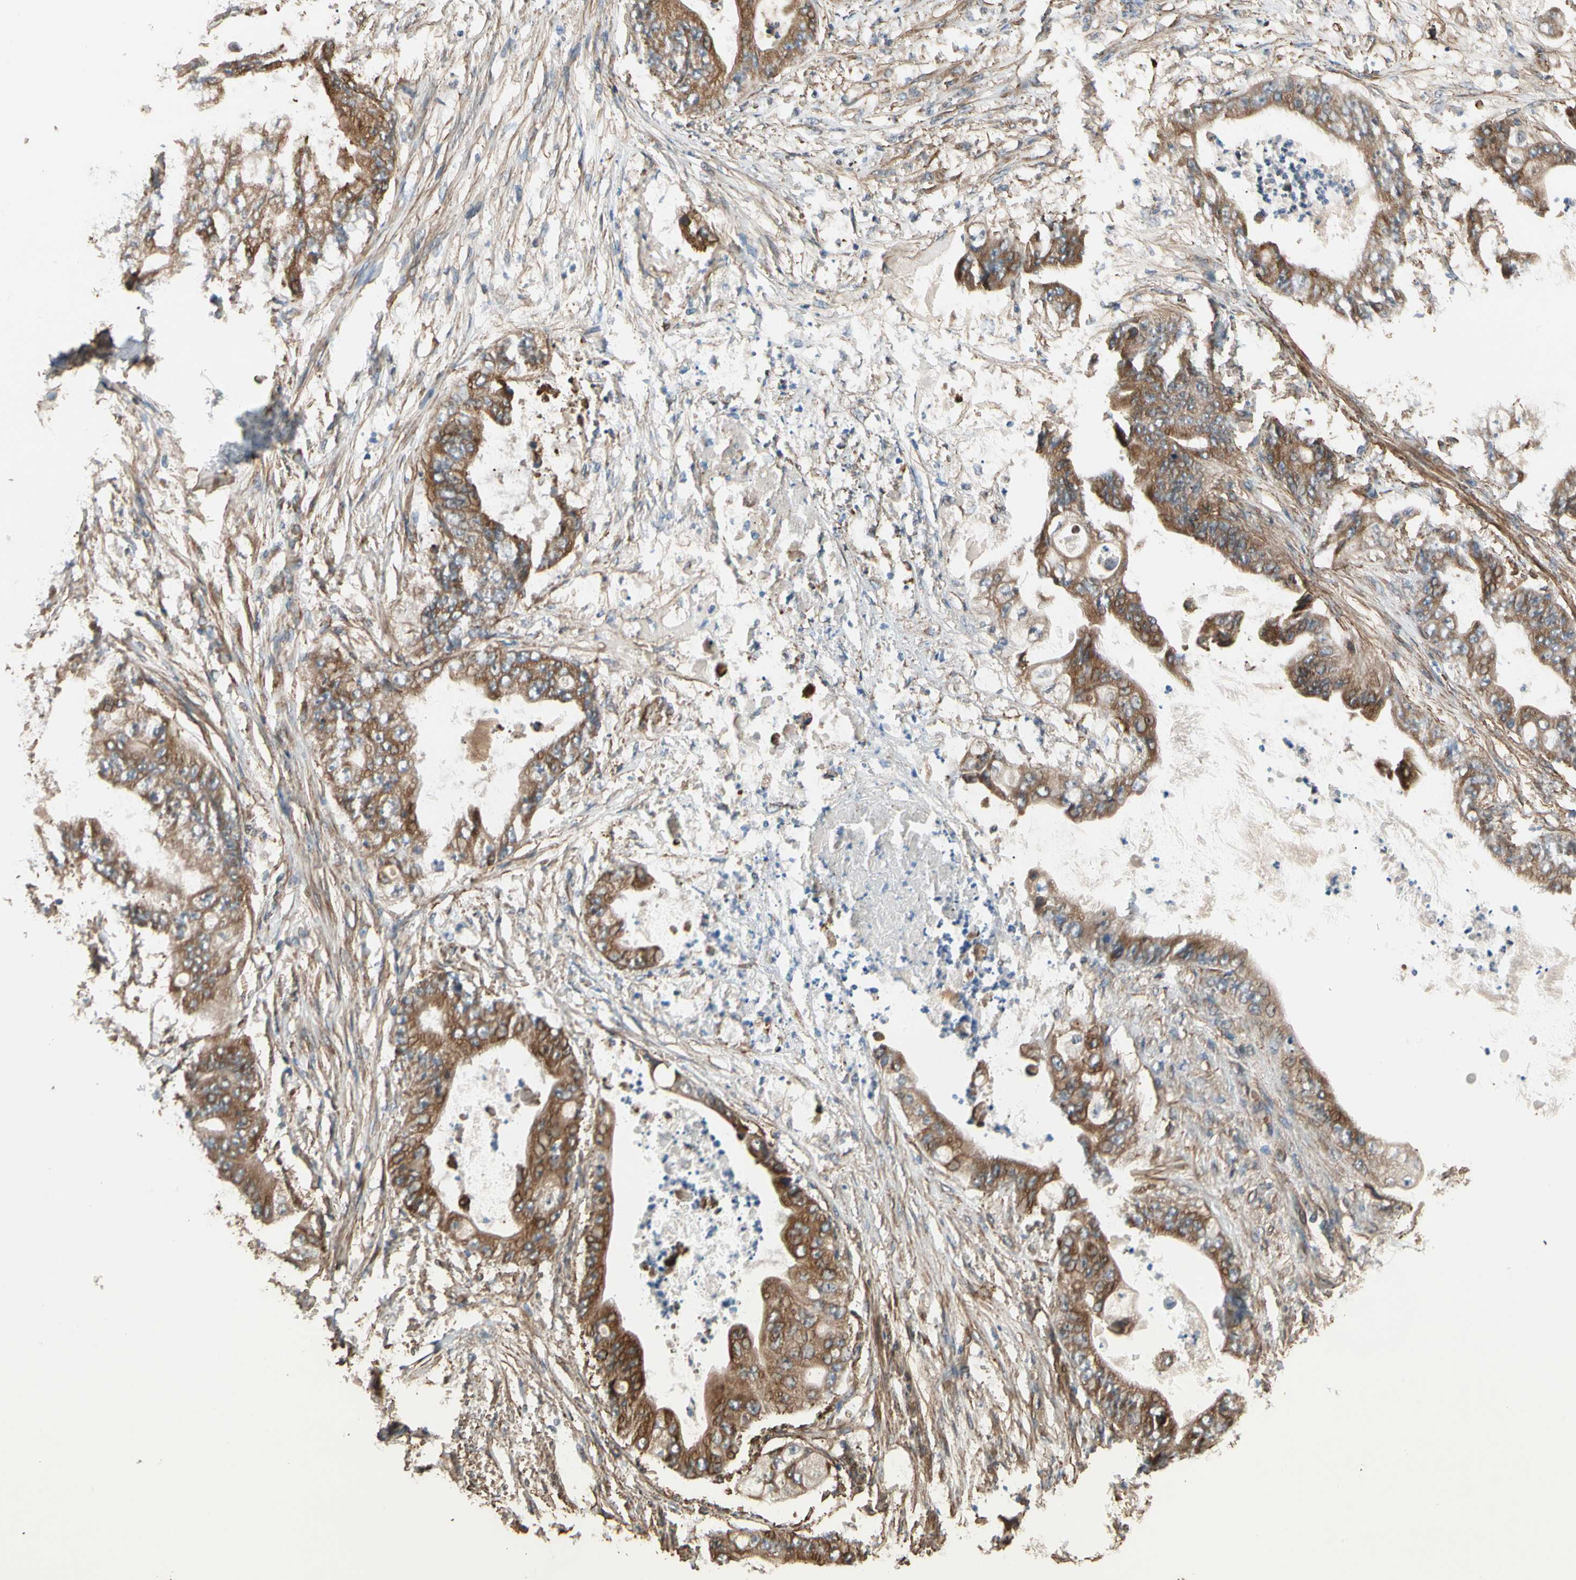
{"staining": {"intensity": "strong", "quantity": ">75%", "location": "cytoplasmic/membranous"}, "tissue": "stomach cancer", "cell_type": "Tumor cells", "image_type": "cancer", "snomed": [{"axis": "morphology", "description": "Adenocarcinoma, NOS"}, {"axis": "topography", "description": "Stomach"}], "caption": "Stomach adenocarcinoma stained for a protein (brown) shows strong cytoplasmic/membranous positive positivity in approximately >75% of tumor cells.", "gene": "LIMK2", "patient": {"sex": "female", "age": 73}}